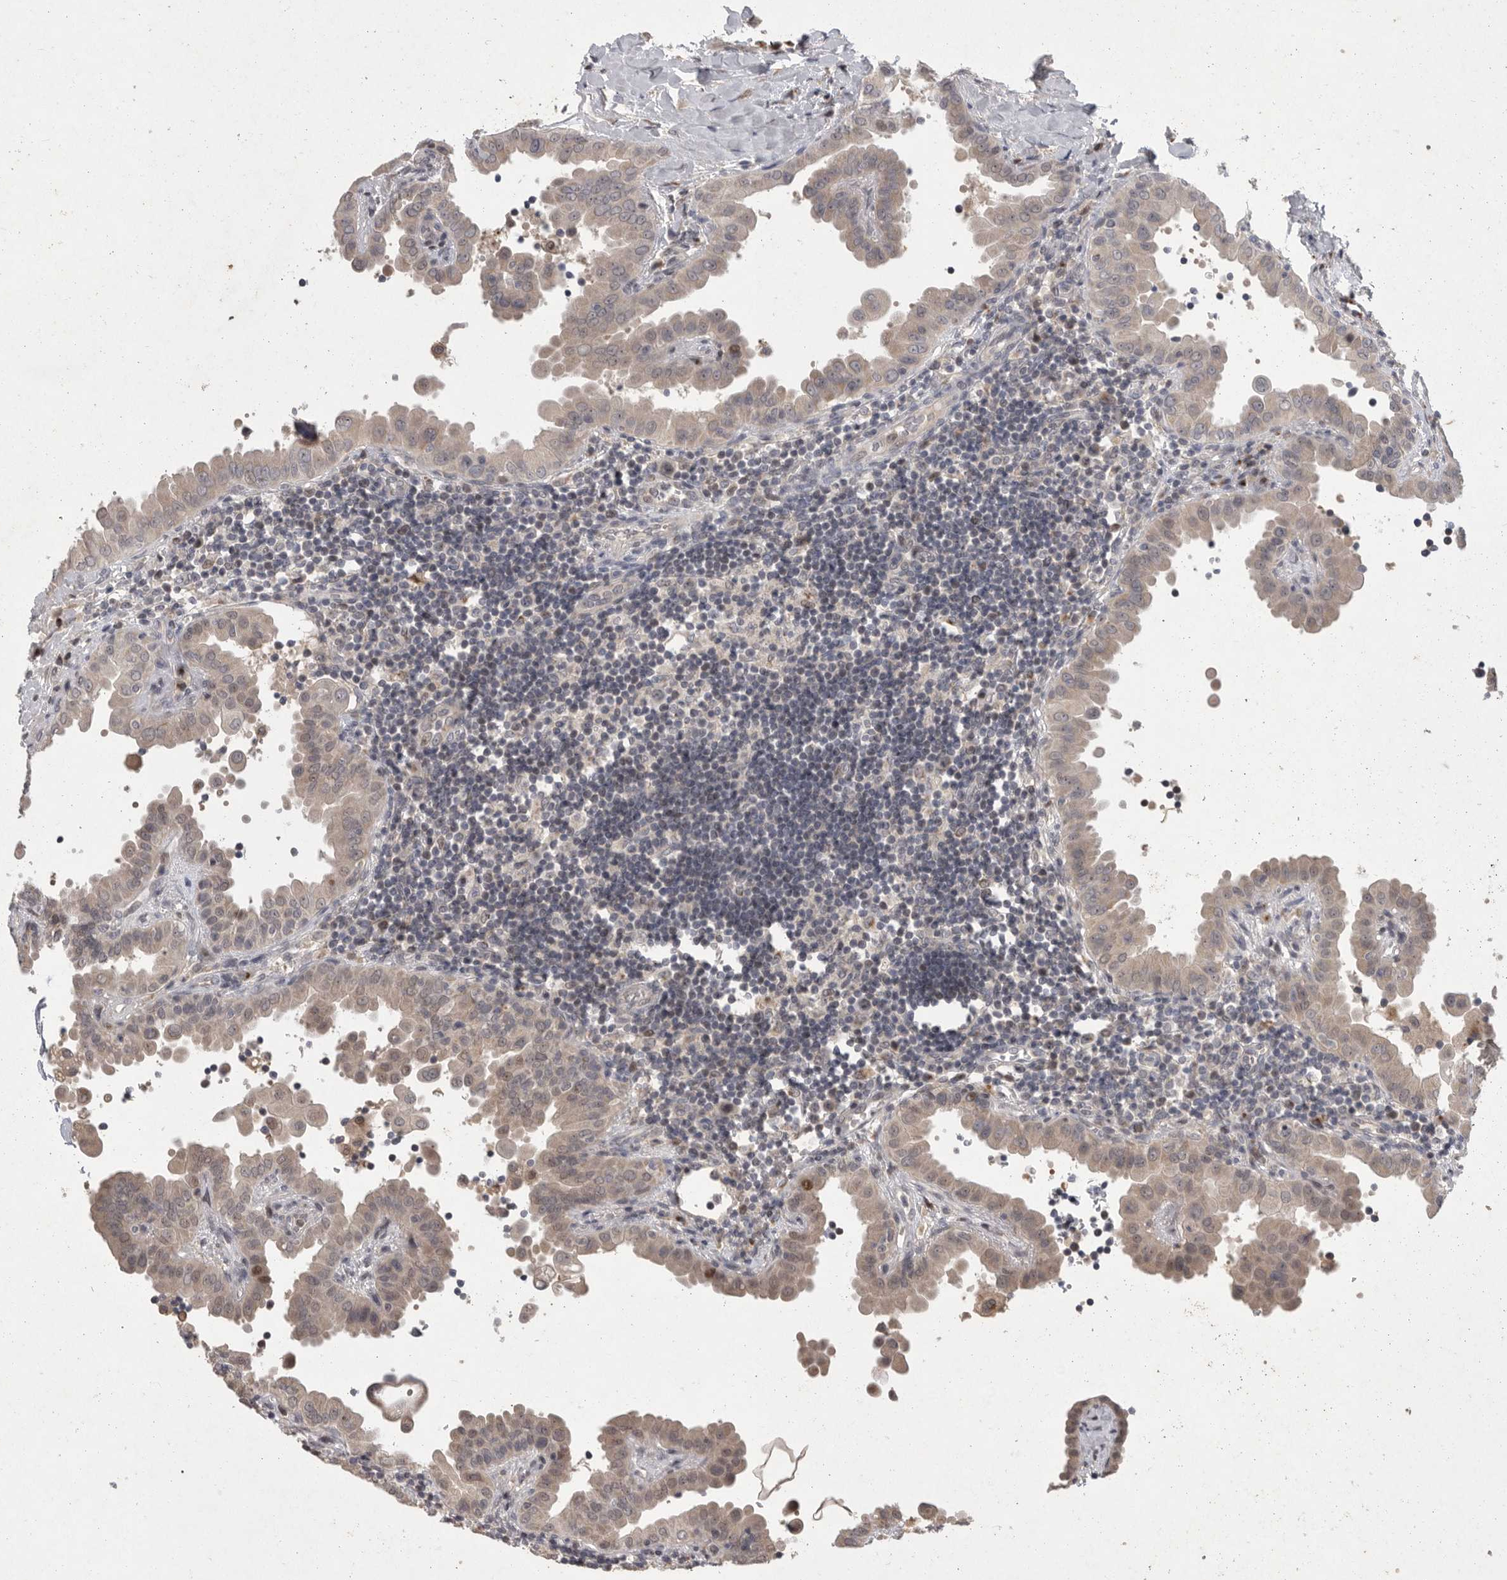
{"staining": {"intensity": "weak", "quantity": ">75%", "location": "cytoplasmic/membranous,nuclear"}, "tissue": "thyroid cancer", "cell_type": "Tumor cells", "image_type": "cancer", "snomed": [{"axis": "morphology", "description": "Papillary adenocarcinoma, NOS"}, {"axis": "topography", "description": "Thyroid gland"}], "caption": "This is an image of immunohistochemistry staining of thyroid papillary adenocarcinoma, which shows weak positivity in the cytoplasmic/membranous and nuclear of tumor cells.", "gene": "MAN2A1", "patient": {"sex": "male", "age": 33}}